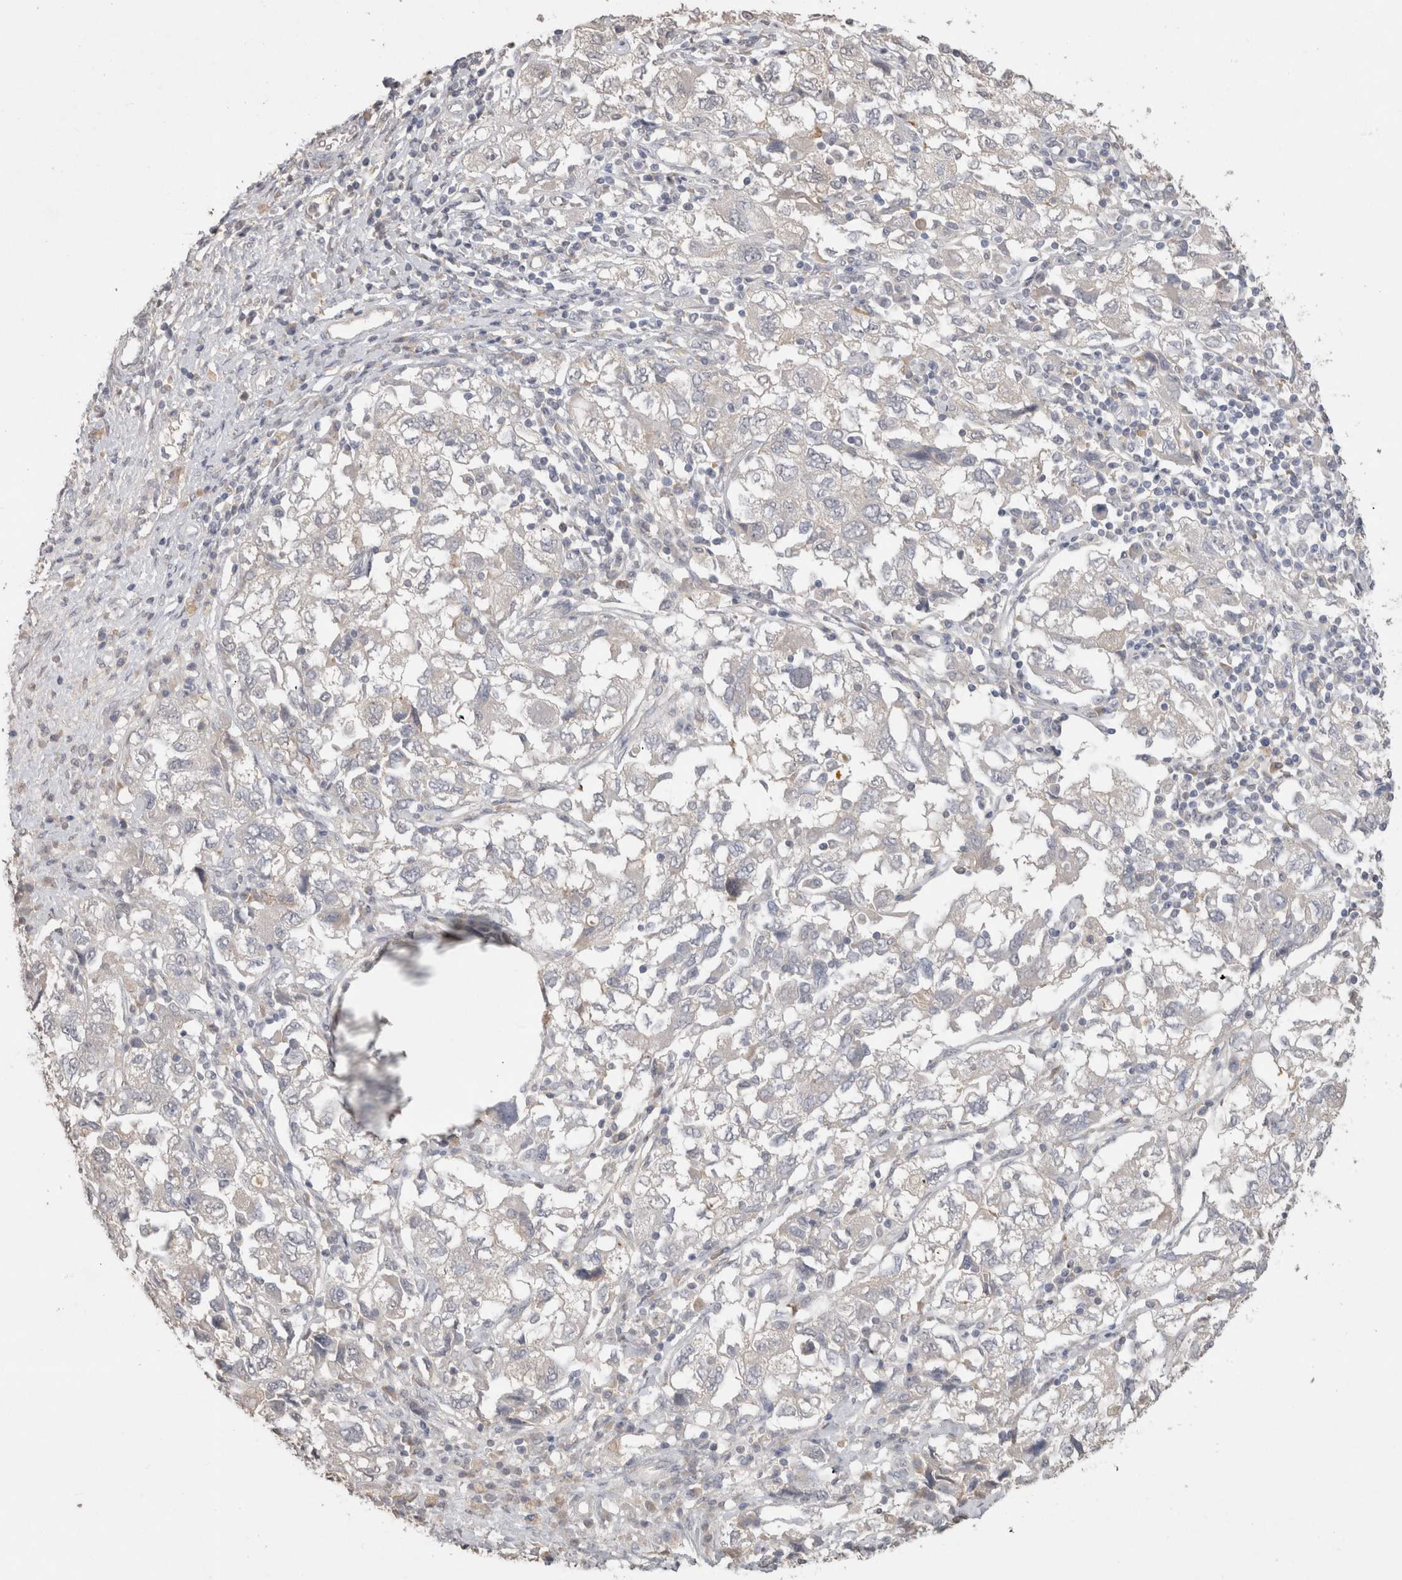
{"staining": {"intensity": "negative", "quantity": "none", "location": "none"}, "tissue": "ovarian cancer", "cell_type": "Tumor cells", "image_type": "cancer", "snomed": [{"axis": "morphology", "description": "Carcinoma, NOS"}, {"axis": "morphology", "description": "Cystadenocarcinoma, serous, NOS"}, {"axis": "topography", "description": "Ovary"}], "caption": "Immunohistochemistry (IHC) of serous cystadenocarcinoma (ovarian) exhibits no staining in tumor cells.", "gene": "NAALADL2", "patient": {"sex": "female", "age": 69}}